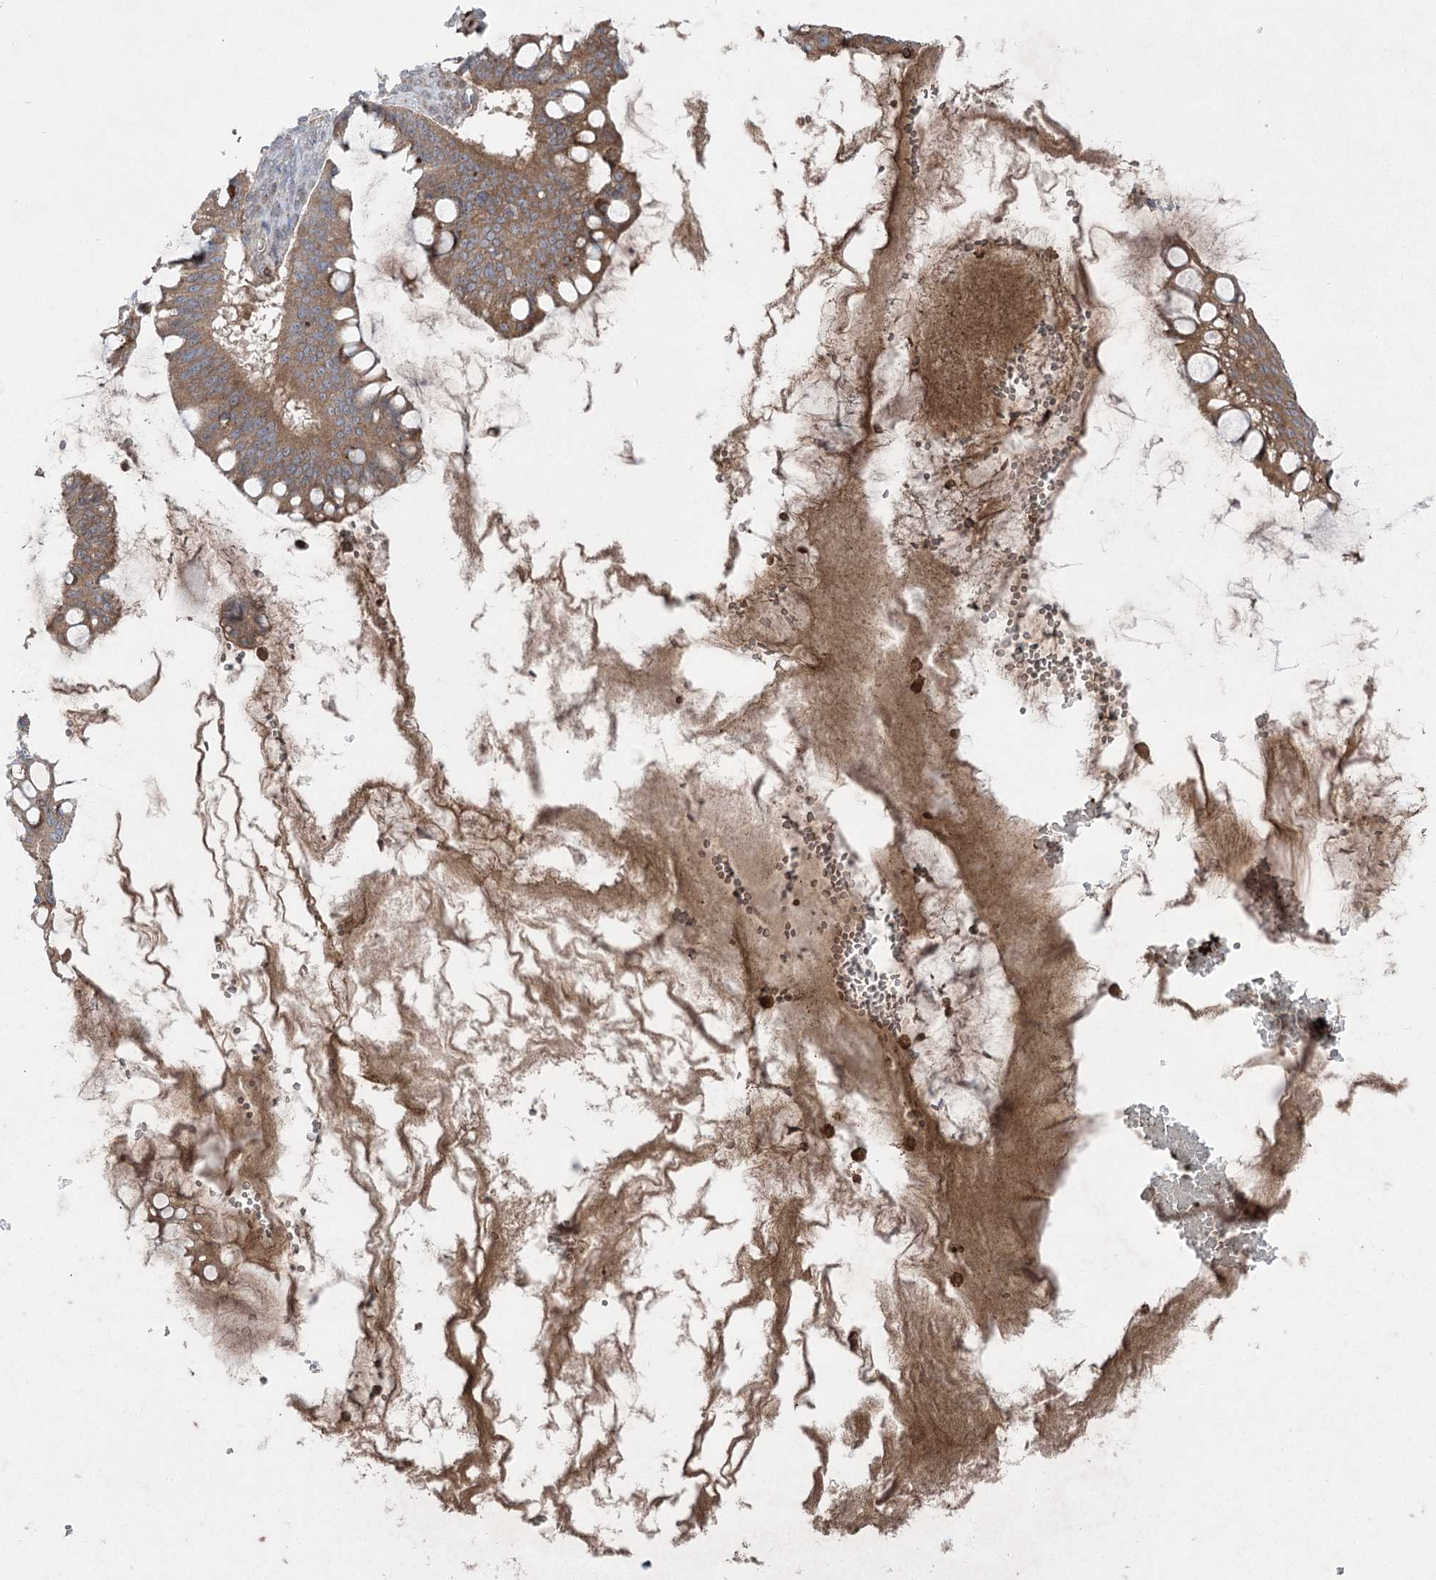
{"staining": {"intensity": "moderate", "quantity": ">75%", "location": "cytoplasmic/membranous"}, "tissue": "ovarian cancer", "cell_type": "Tumor cells", "image_type": "cancer", "snomed": [{"axis": "morphology", "description": "Cystadenocarcinoma, mucinous, NOS"}, {"axis": "topography", "description": "Ovary"}], "caption": "Immunohistochemistry (IHC) of human ovarian cancer (mucinous cystadenocarcinoma) reveals medium levels of moderate cytoplasmic/membranous expression in about >75% of tumor cells.", "gene": "PLEKHA5", "patient": {"sex": "female", "age": 73}}